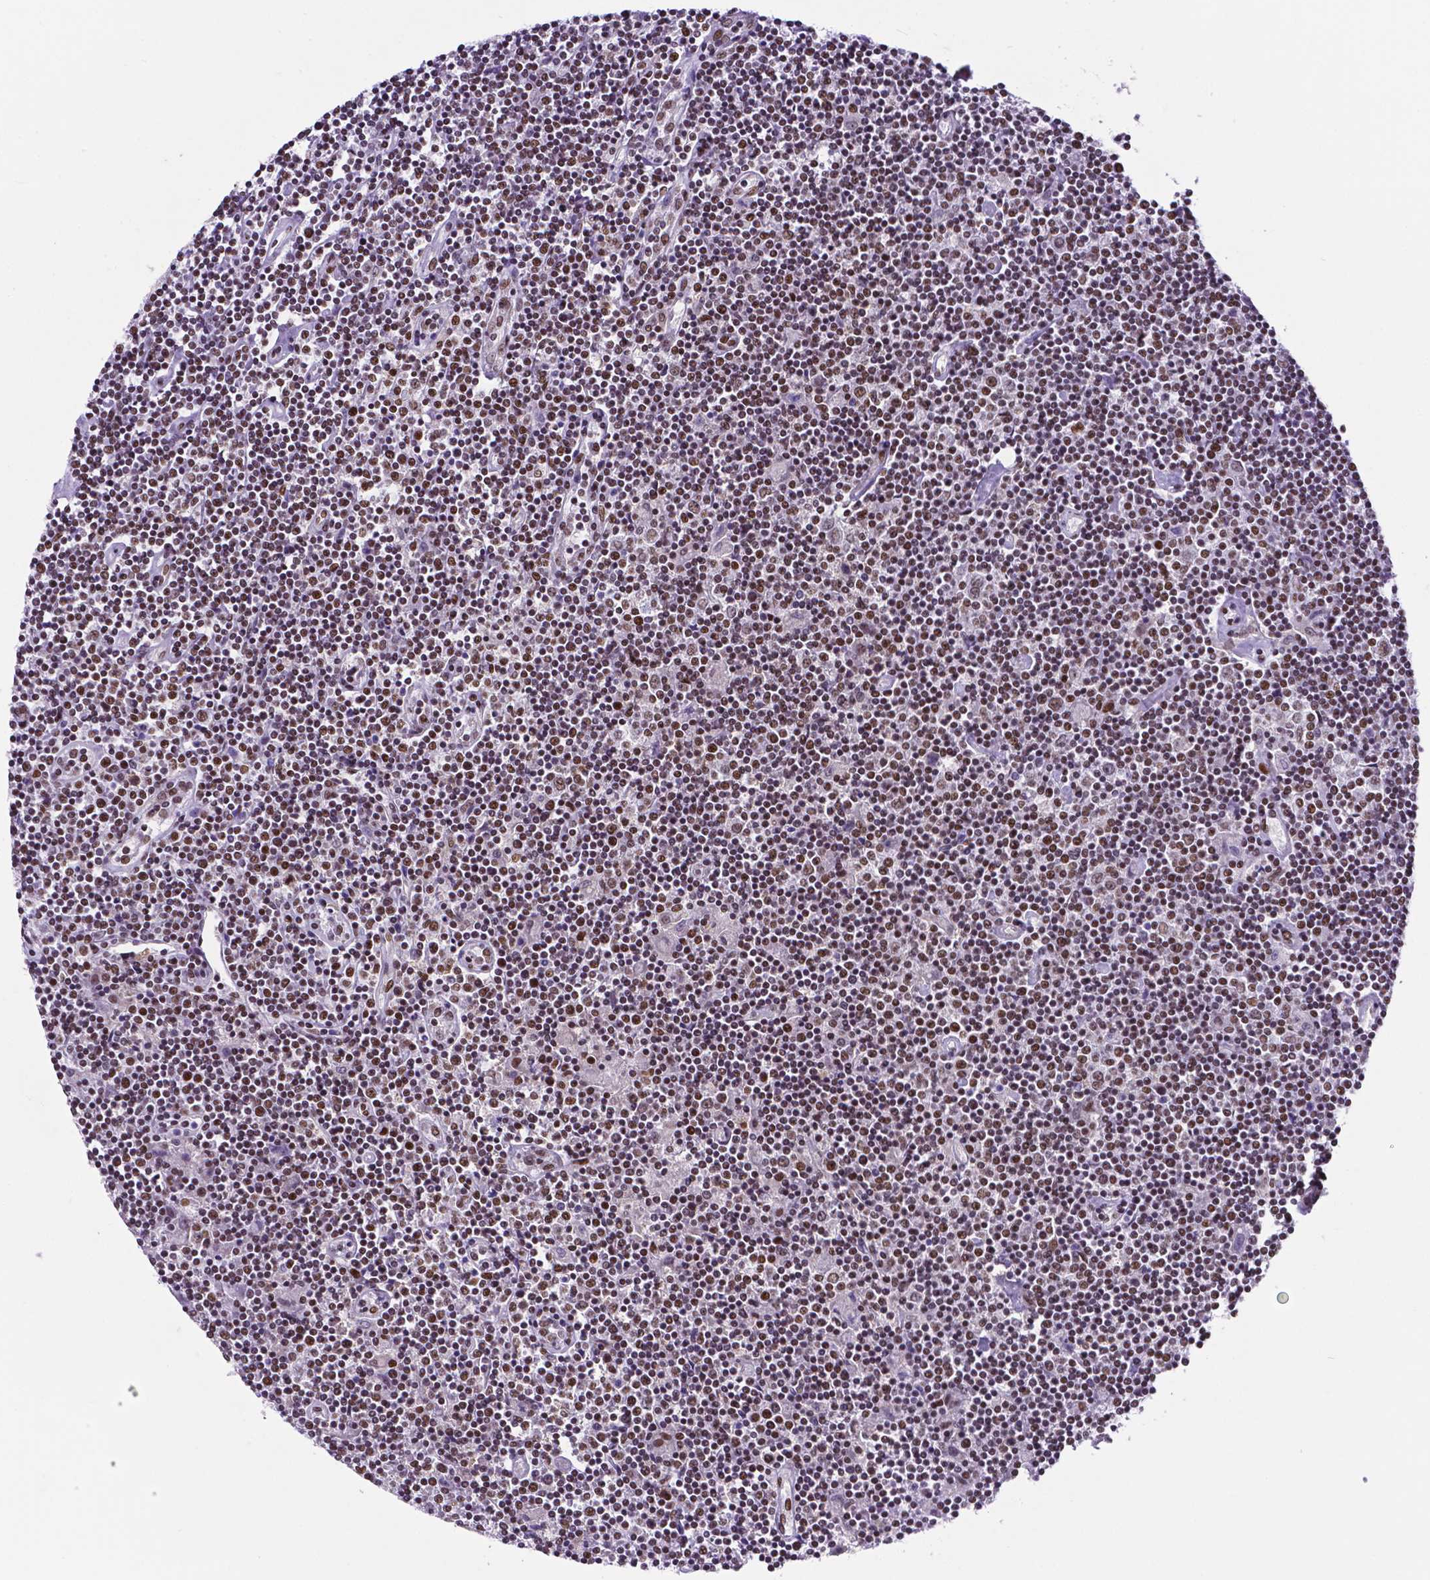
{"staining": {"intensity": "moderate", "quantity": ">75%", "location": "nuclear"}, "tissue": "lymphoma", "cell_type": "Tumor cells", "image_type": "cancer", "snomed": [{"axis": "morphology", "description": "Hodgkin's disease, NOS"}, {"axis": "topography", "description": "Lymph node"}], "caption": "Immunohistochemical staining of human lymphoma demonstrates moderate nuclear protein positivity in about >75% of tumor cells.", "gene": "REST", "patient": {"sex": "male", "age": 40}}